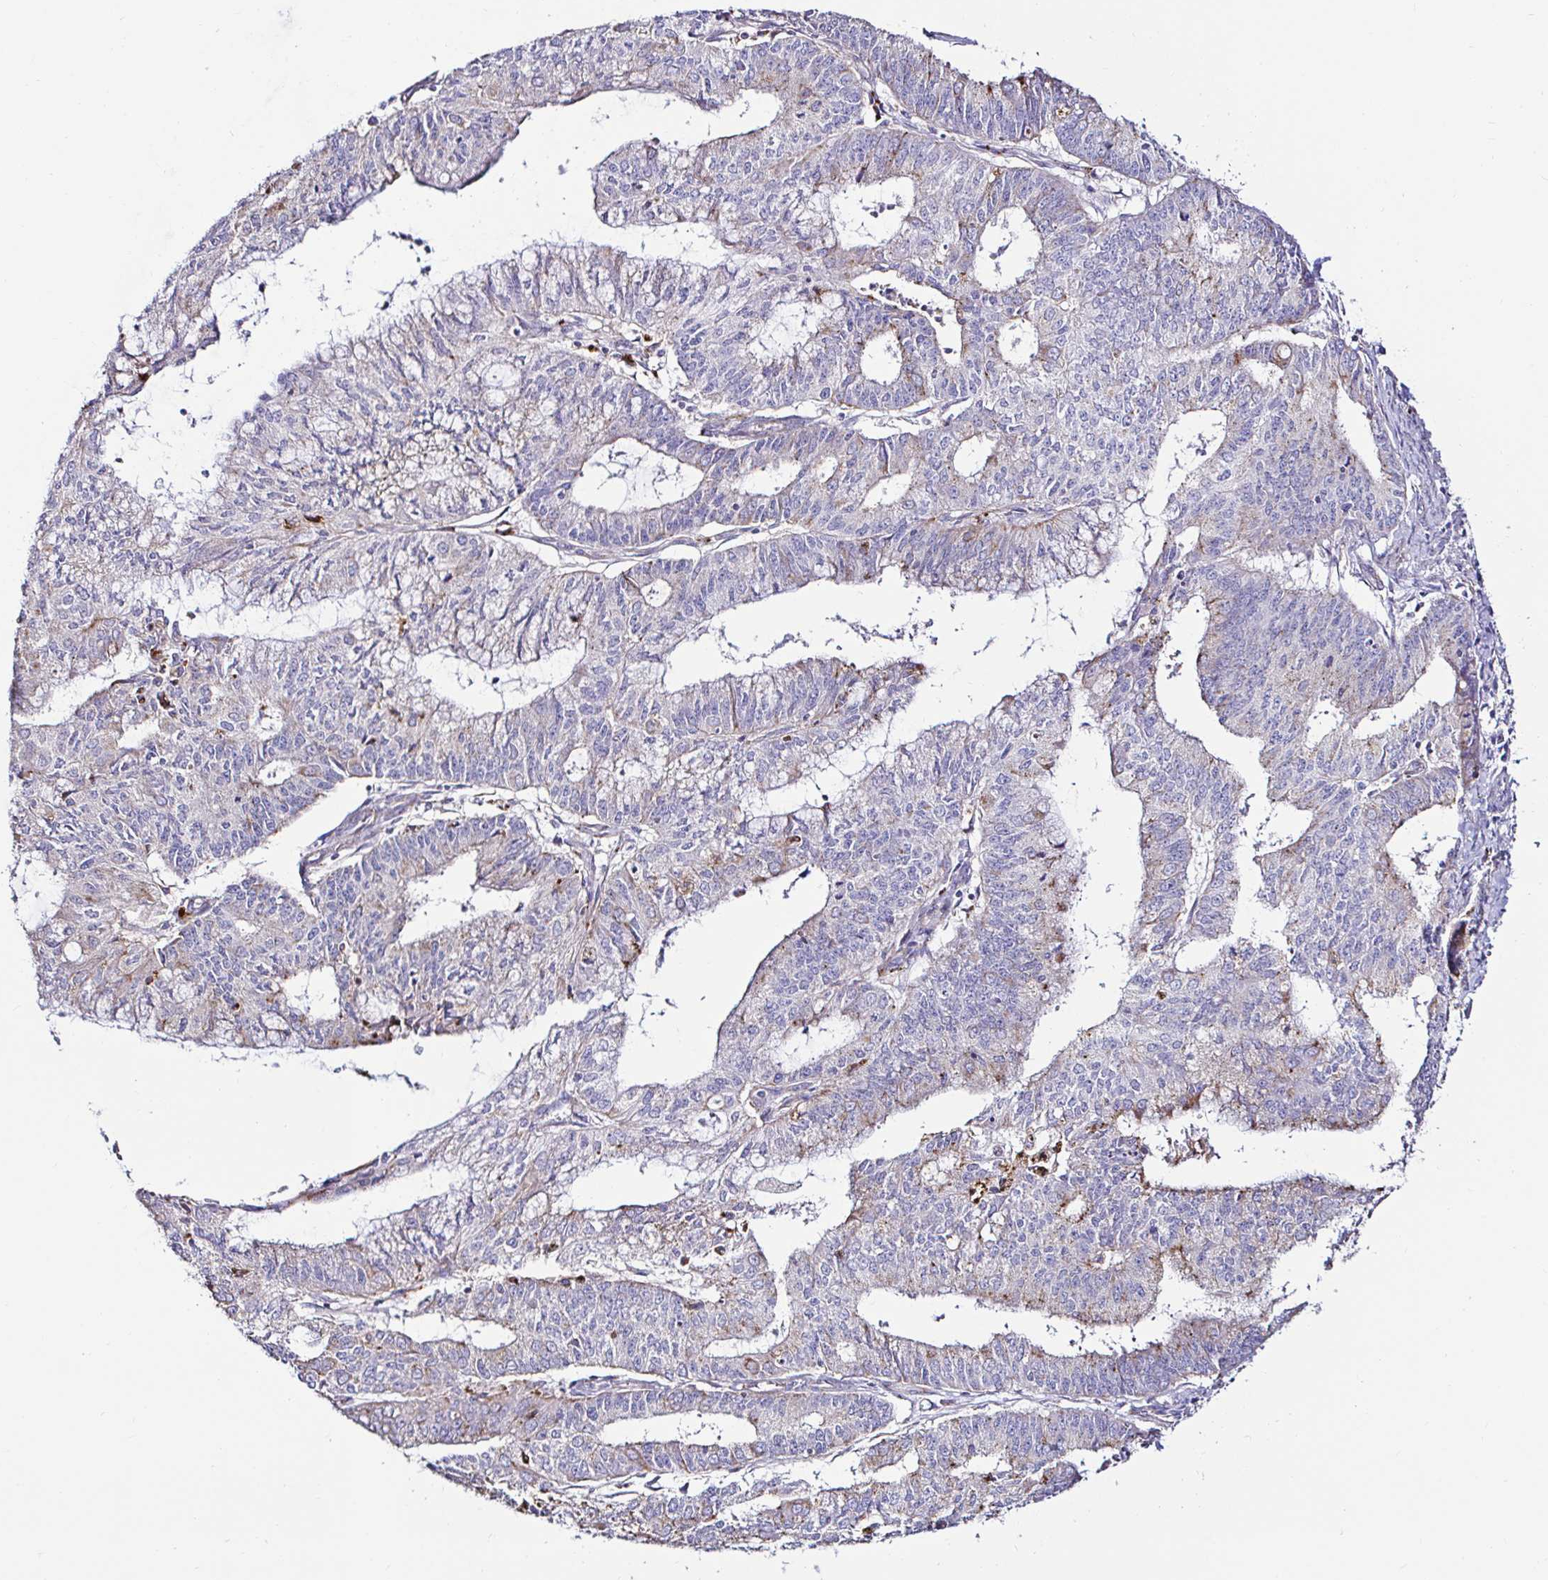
{"staining": {"intensity": "weak", "quantity": "<25%", "location": "cytoplasmic/membranous"}, "tissue": "endometrial cancer", "cell_type": "Tumor cells", "image_type": "cancer", "snomed": [{"axis": "morphology", "description": "Adenocarcinoma, NOS"}, {"axis": "topography", "description": "Endometrium"}], "caption": "Endometrial adenocarcinoma was stained to show a protein in brown. There is no significant staining in tumor cells.", "gene": "GALNS", "patient": {"sex": "female", "age": 61}}